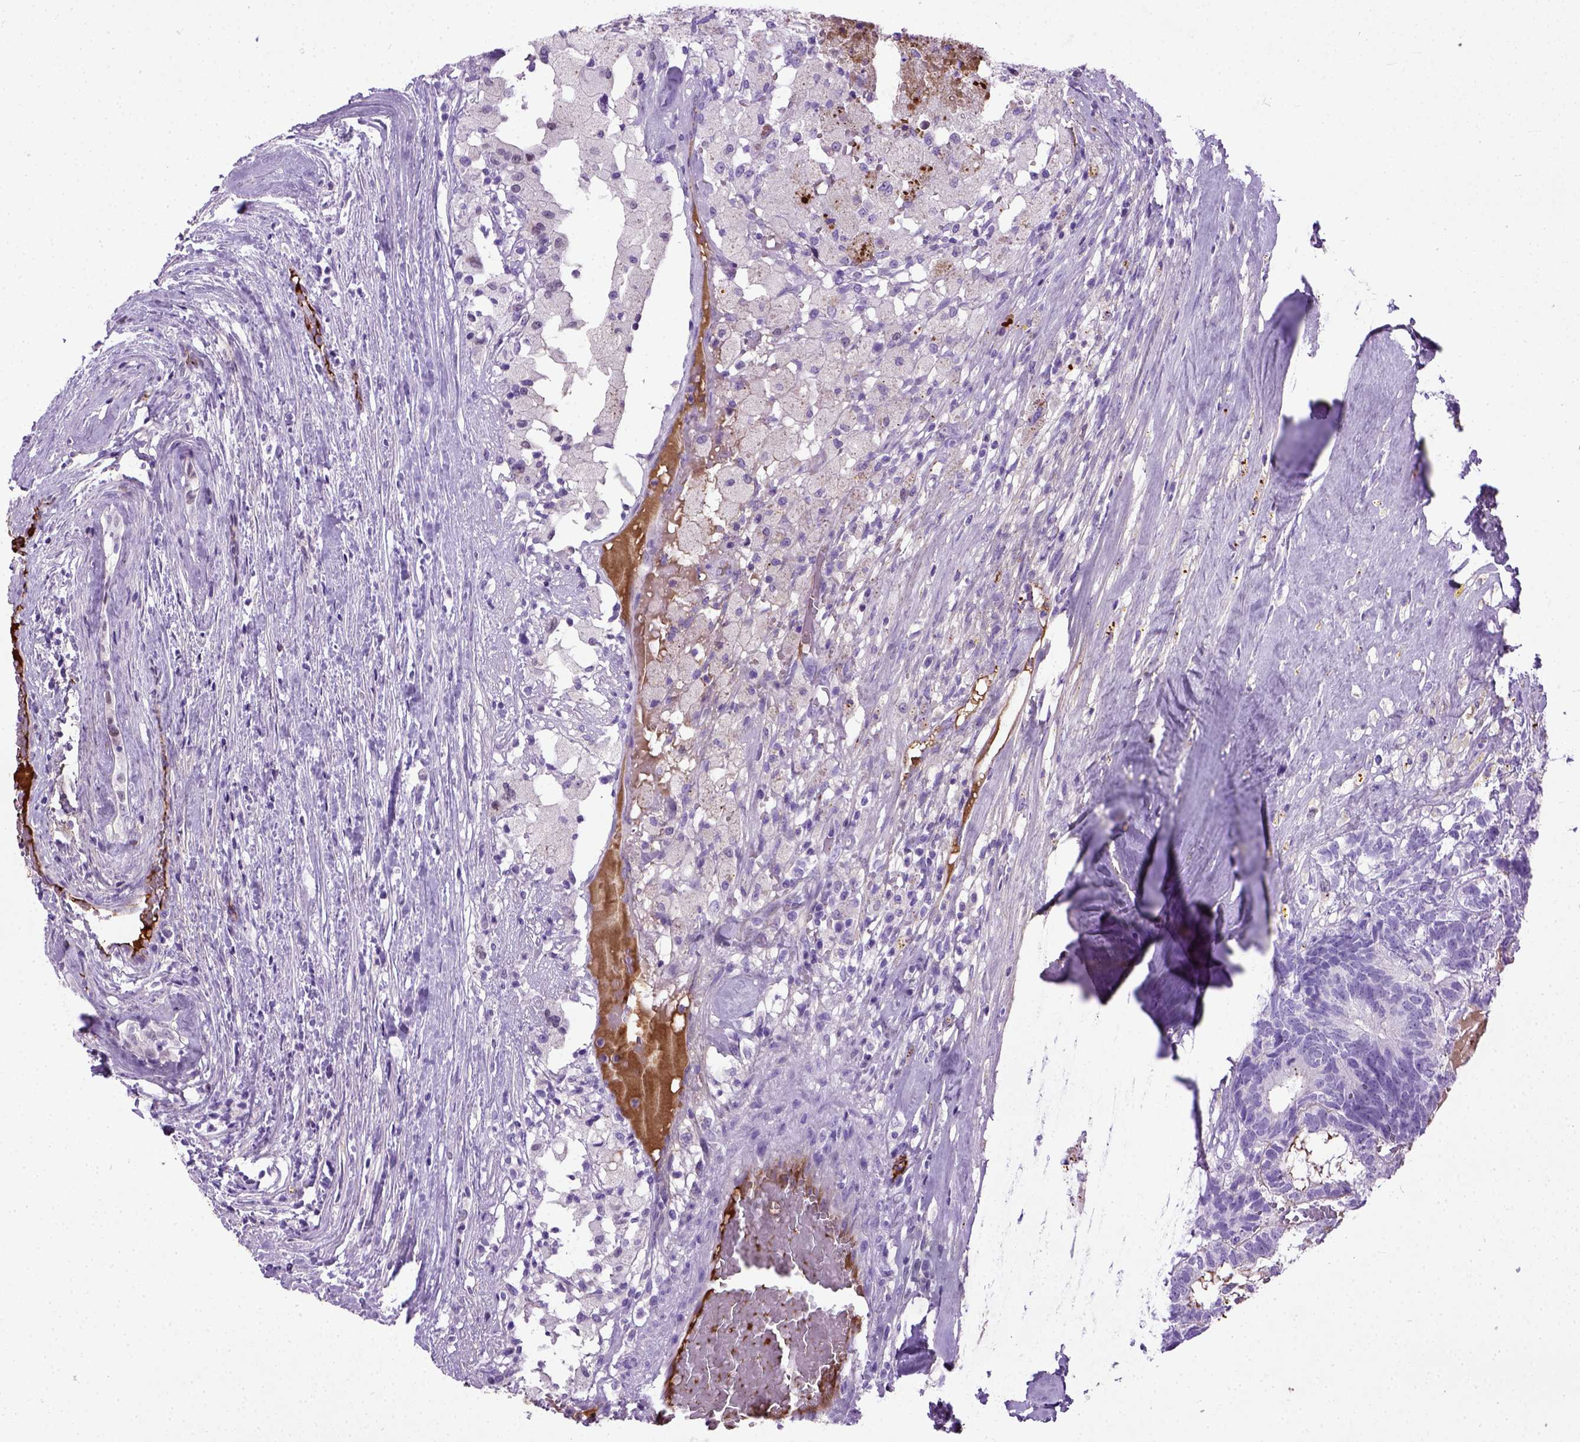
{"staining": {"intensity": "negative", "quantity": "none", "location": "none"}, "tissue": "testis cancer", "cell_type": "Tumor cells", "image_type": "cancer", "snomed": [{"axis": "morphology", "description": "Seminoma, NOS"}, {"axis": "morphology", "description": "Carcinoma, Embryonal, NOS"}, {"axis": "topography", "description": "Testis"}], "caption": "Tumor cells show no significant protein staining in testis seminoma.", "gene": "ADAMTS8", "patient": {"sex": "male", "age": 41}}